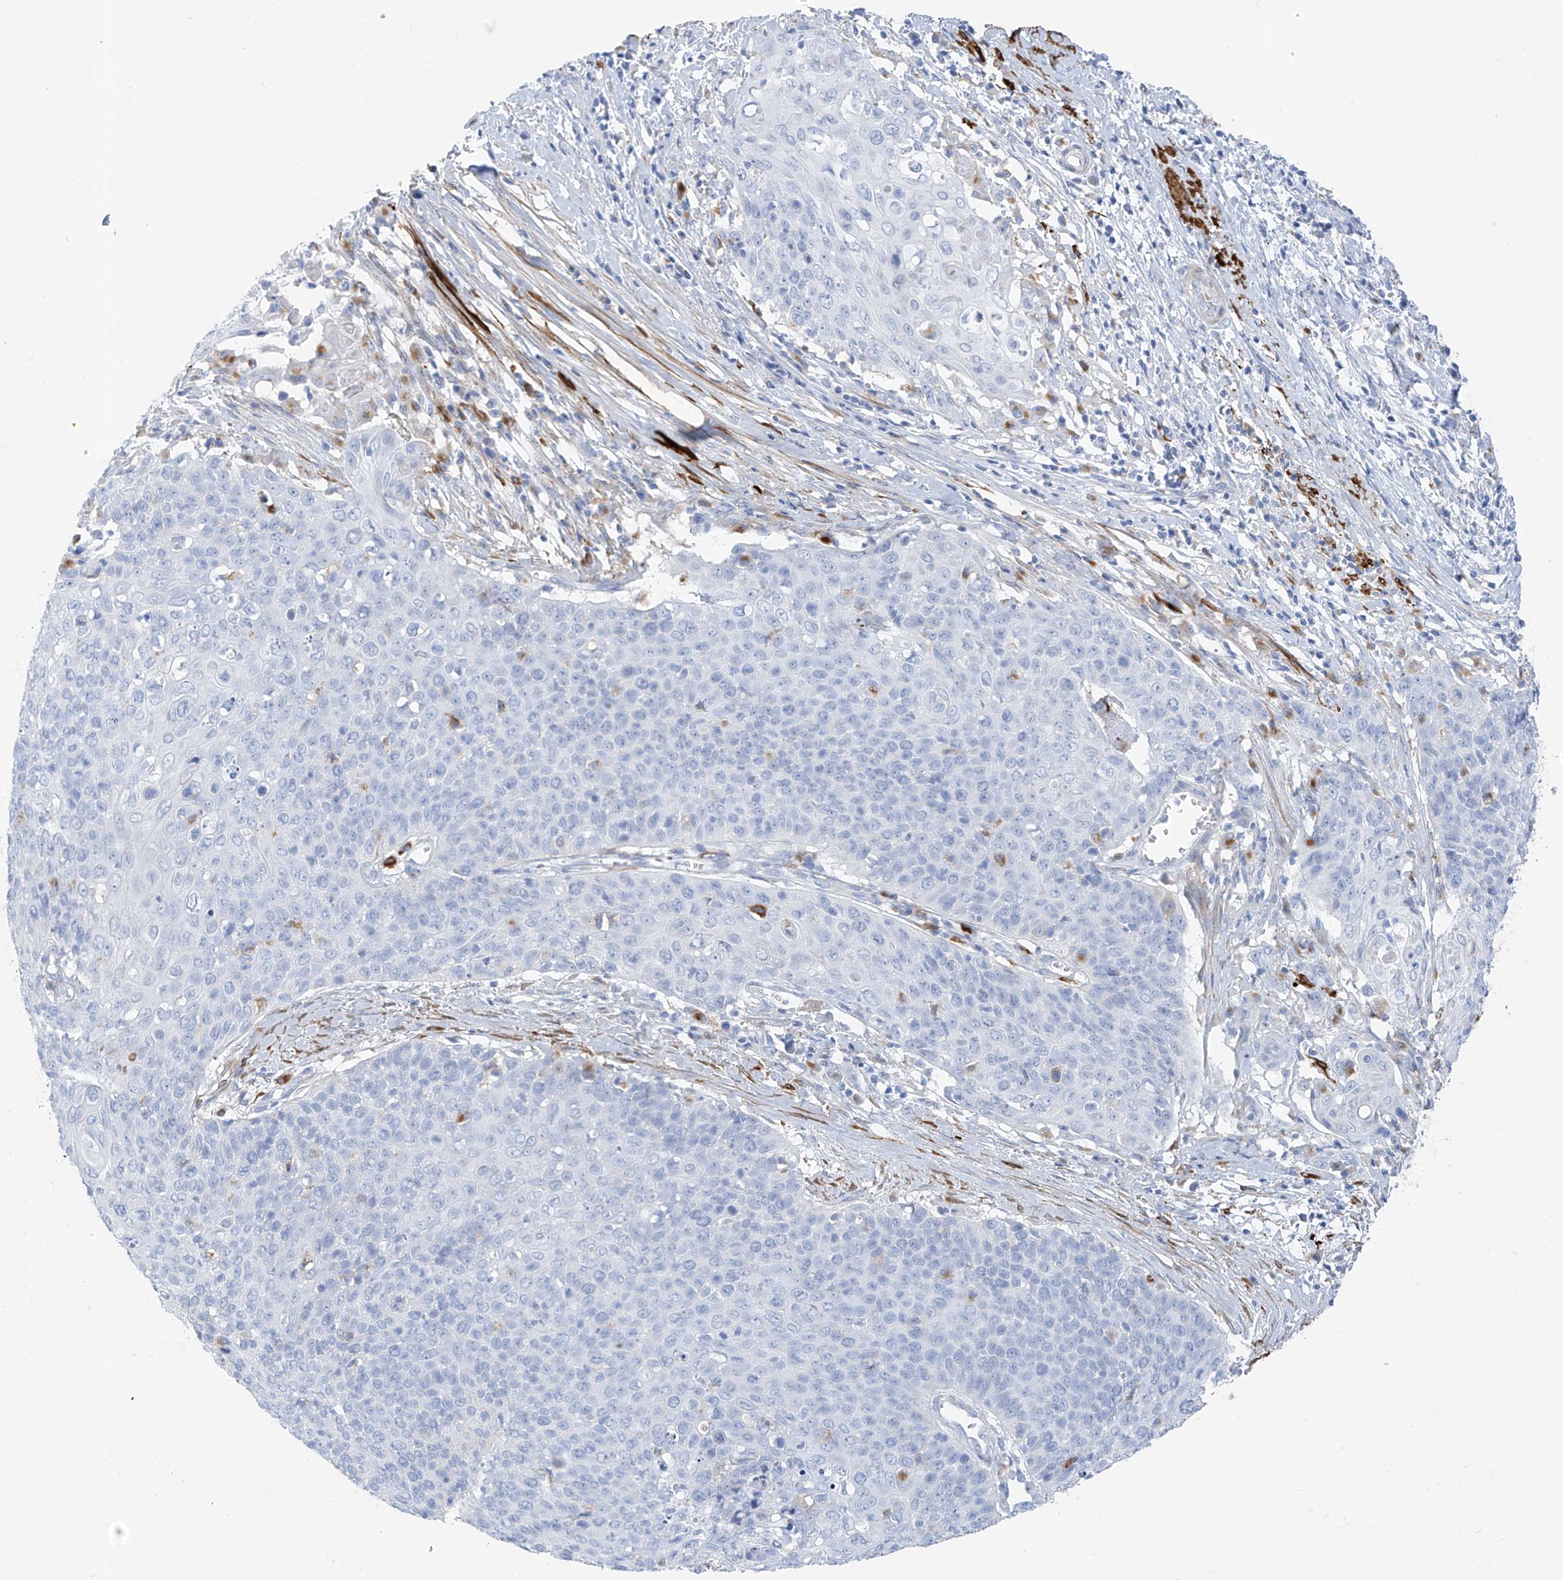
{"staining": {"intensity": "negative", "quantity": "none", "location": "none"}, "tissue": "cervical cancer", "cell_type": "Tumor cells", "image_type": "cancer", "snomed": [{"axis": "morphology", "description": "Squamous cell carcinoma, NOS"}, {"axis": "topography", "description": "Cervix"}], "caption": "Immunohistochemistry of cervical squamous cell carcinoma shows no expression in tumor cells.", "gene": "GLMP", "patient": {"sex": "female", "age": 39}}